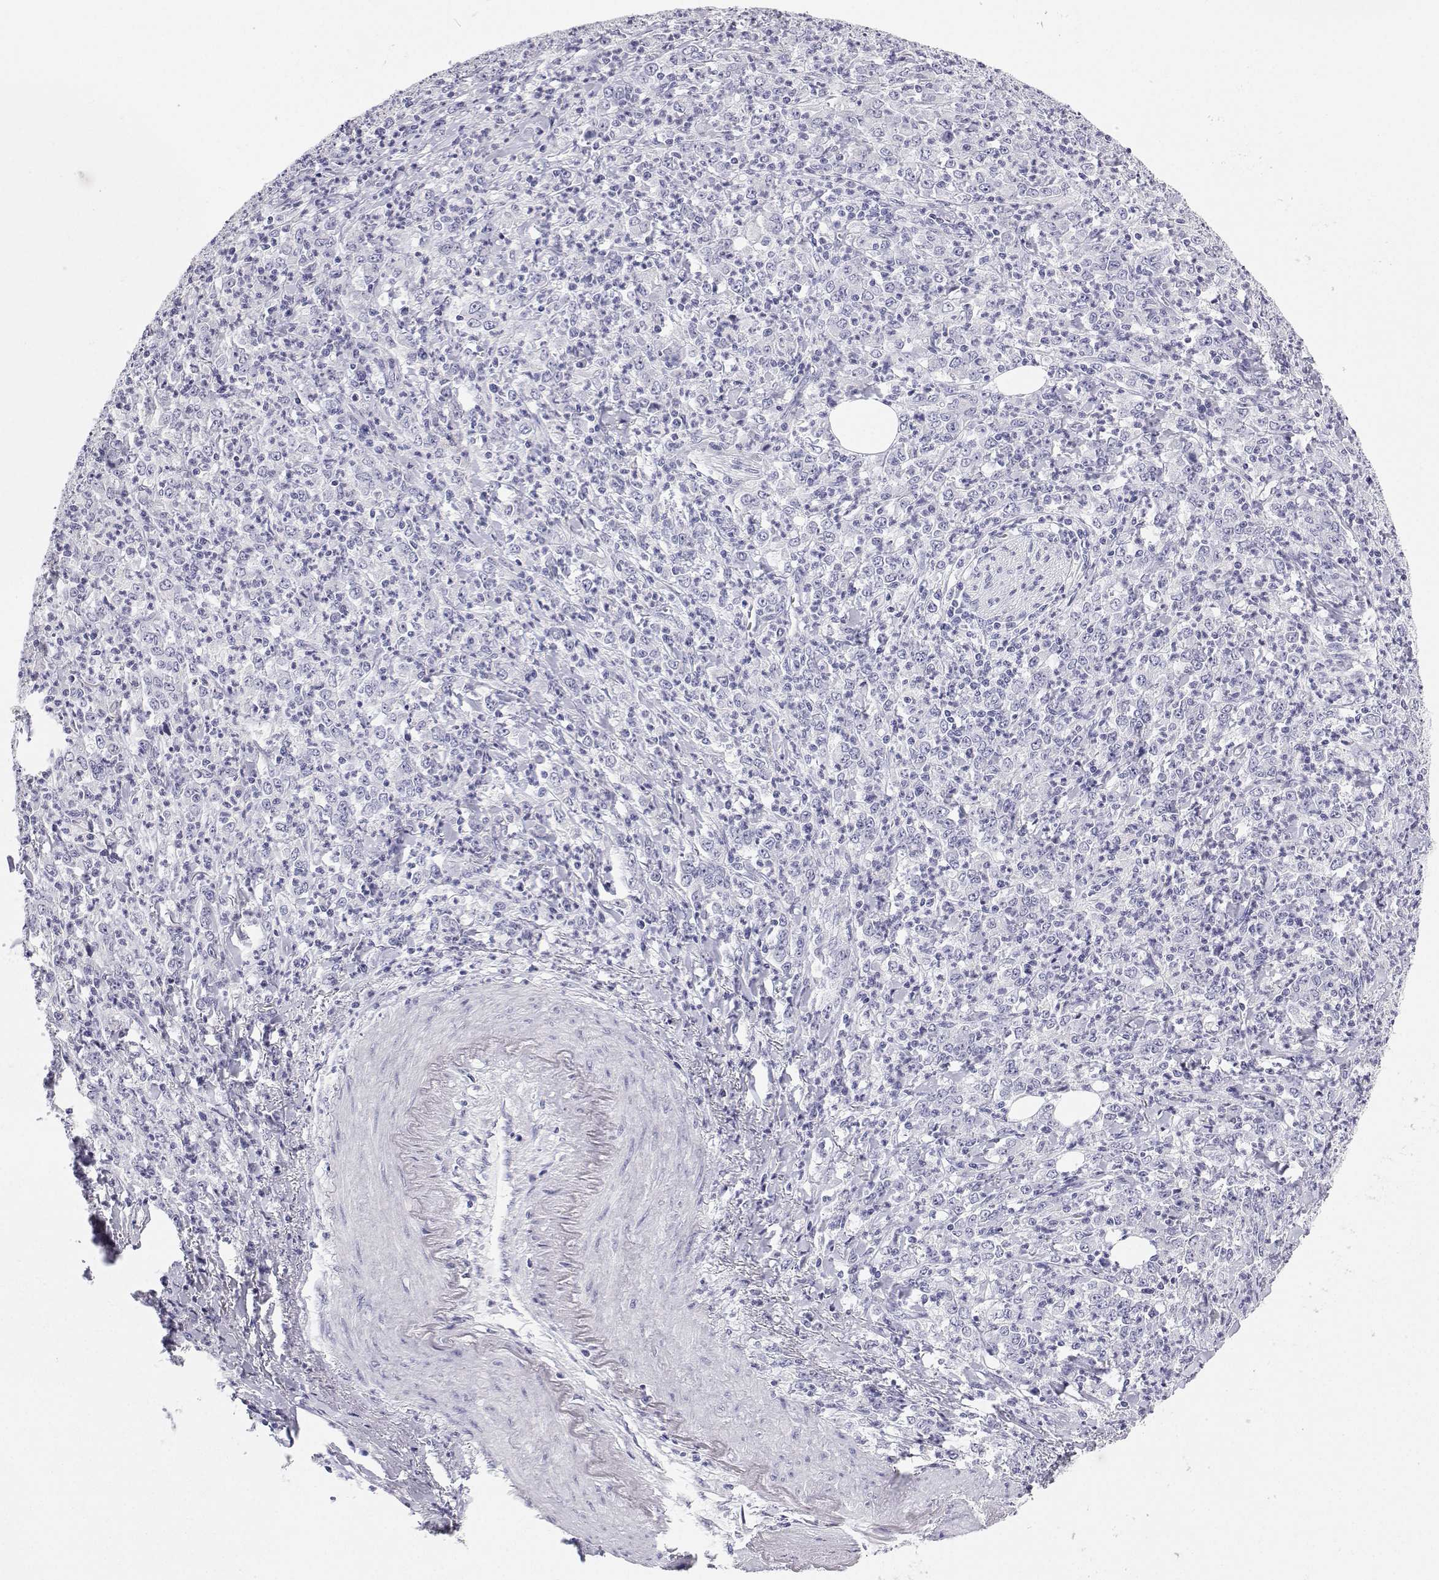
{"staining": {"intensity": "negative", "quantity": "none", "location": "none"}, "tissue": "stomach cancer", "cell_type": "Tumor cells", "image_type": "cancer", "snomed": [{"axis": "morphology", "description": "Adenocarcinoma, NOS"}, {"axis": "topography", "description": "Stomach, lower"}], "caption": "Adenocarcinoma (stomach) was stained to show a protein in brown. There is no significant positivity in tumor cells.", "gene": "BHMT", "patient": {"sex": "female", "age": 71}}